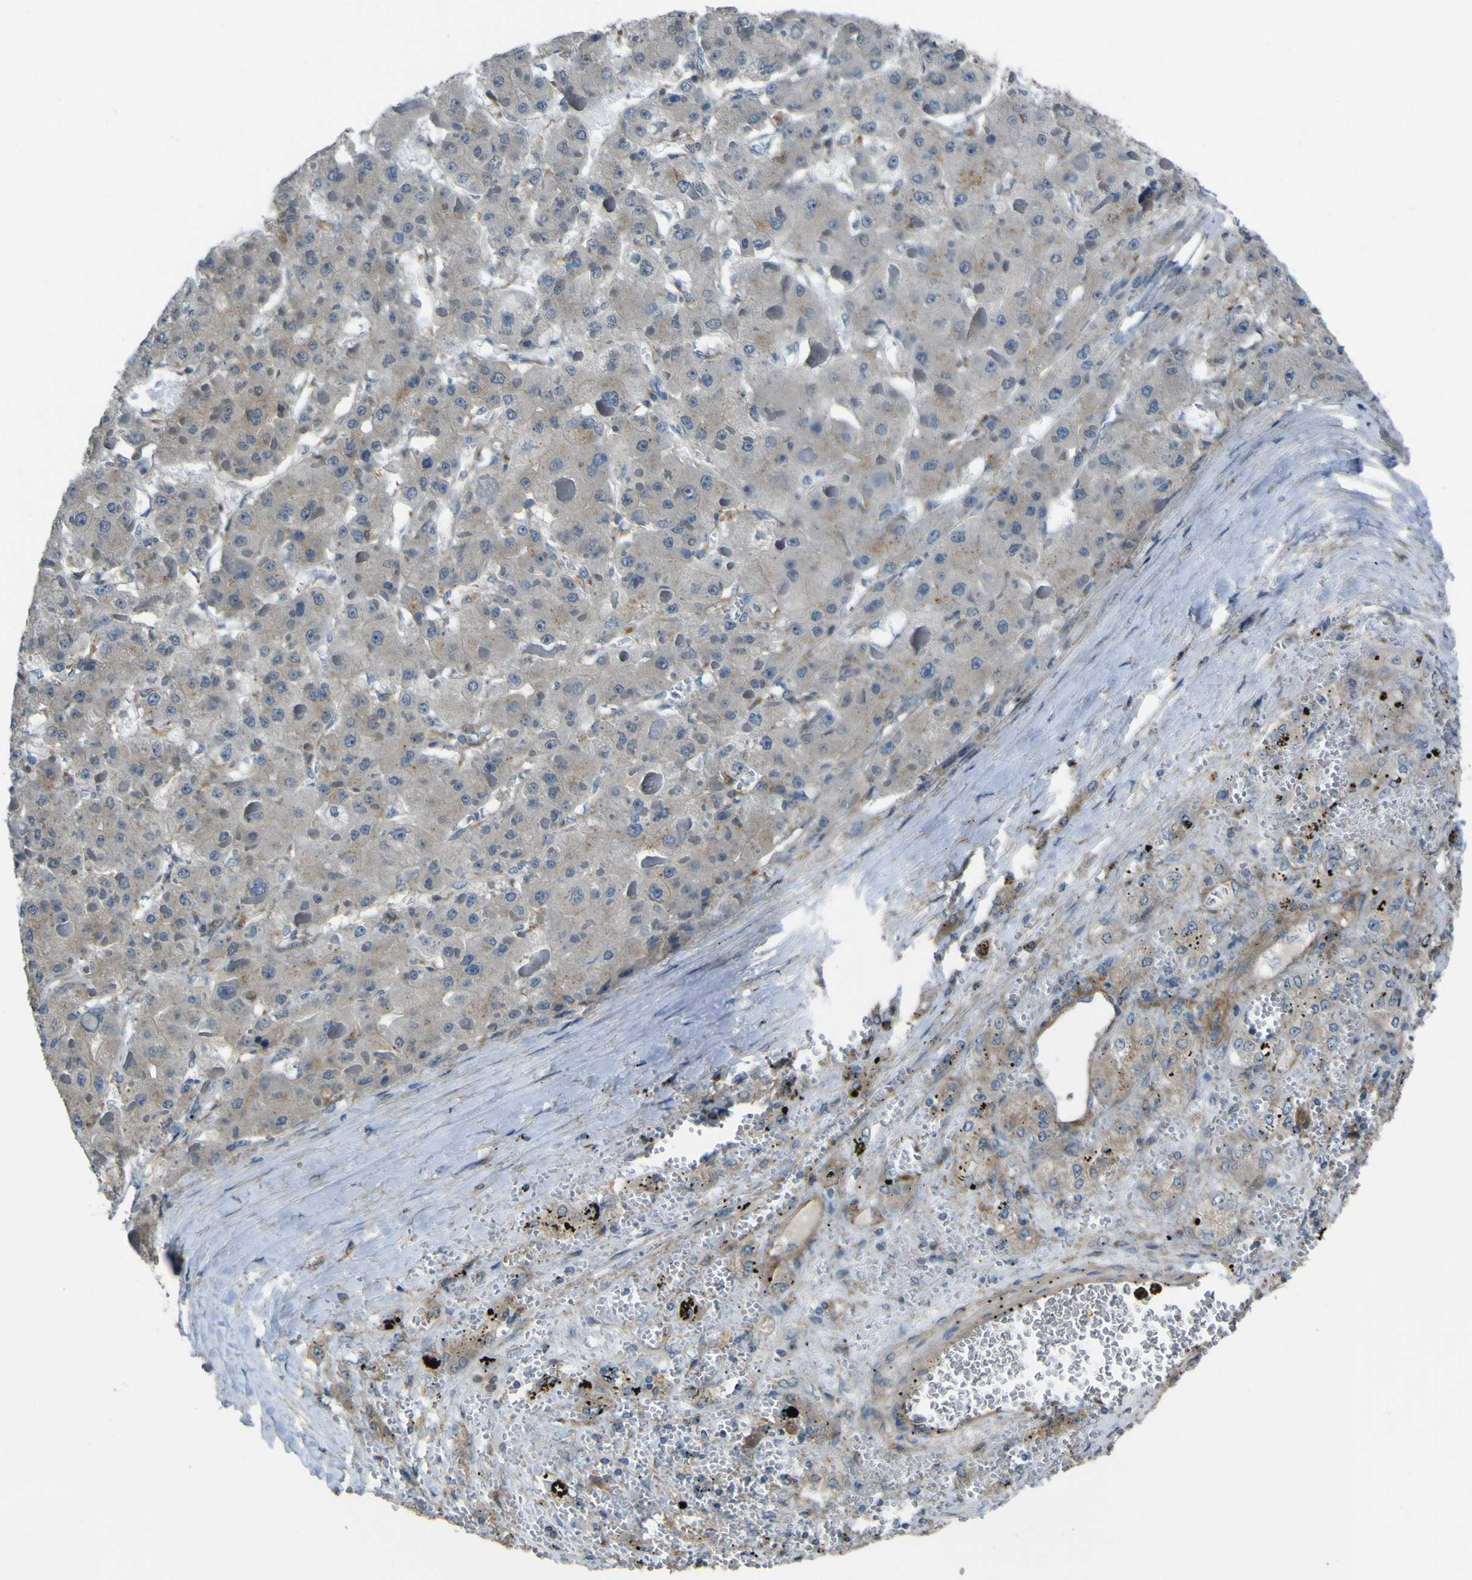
{"staining": {"intensity": "negative", "quantity": "none", "location": "none"}, "tissue": "liver cancer", "cell_type": "Tumor cells", "image_type": "cancer", "snomed": [{"axis": "morphology", "description": "Carcinoma, Hepatocellular, NOS"}, {"axis": "topography", "description": "Liver"}], "caption": "A photomicrograph of human hepatocellular carcinoma (liver) is negative for staining in tumor cells.", "gene": "NAALADL2", "patient": {"sex": "female", "age": 73}}